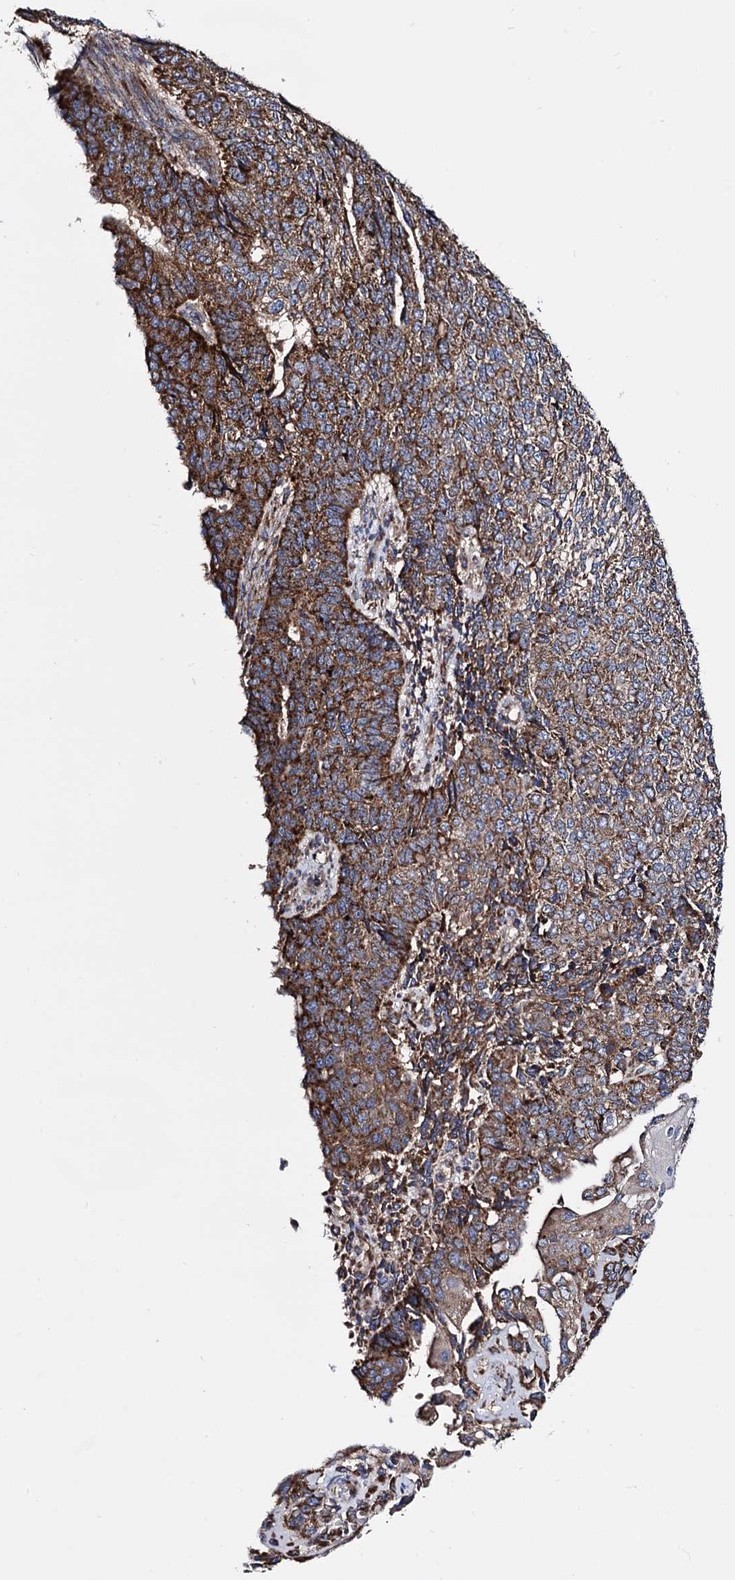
{"staining": {"intensity": "strong", "quantity": ">75%", "location": "cytoplasmic/membranous"}, "tissue": "endometrial cancer", "cell_type": "Tumor cells", "image_type": "cancer", "snomed": [{"axis": "morphology", "description": "Adenocarcinoma, NOS"}, {"axis": "topography", "description": "Endometrium"}], "caption": "Immunohistochemical staining of human endometrial cancer (adenocarcinoma) exhibits high levels of strong cytoplasmic/membranous protein staining in about >75% of tumor cells.", "gene": "IQCH", "patient": {"sex": "female", "age": 32}}